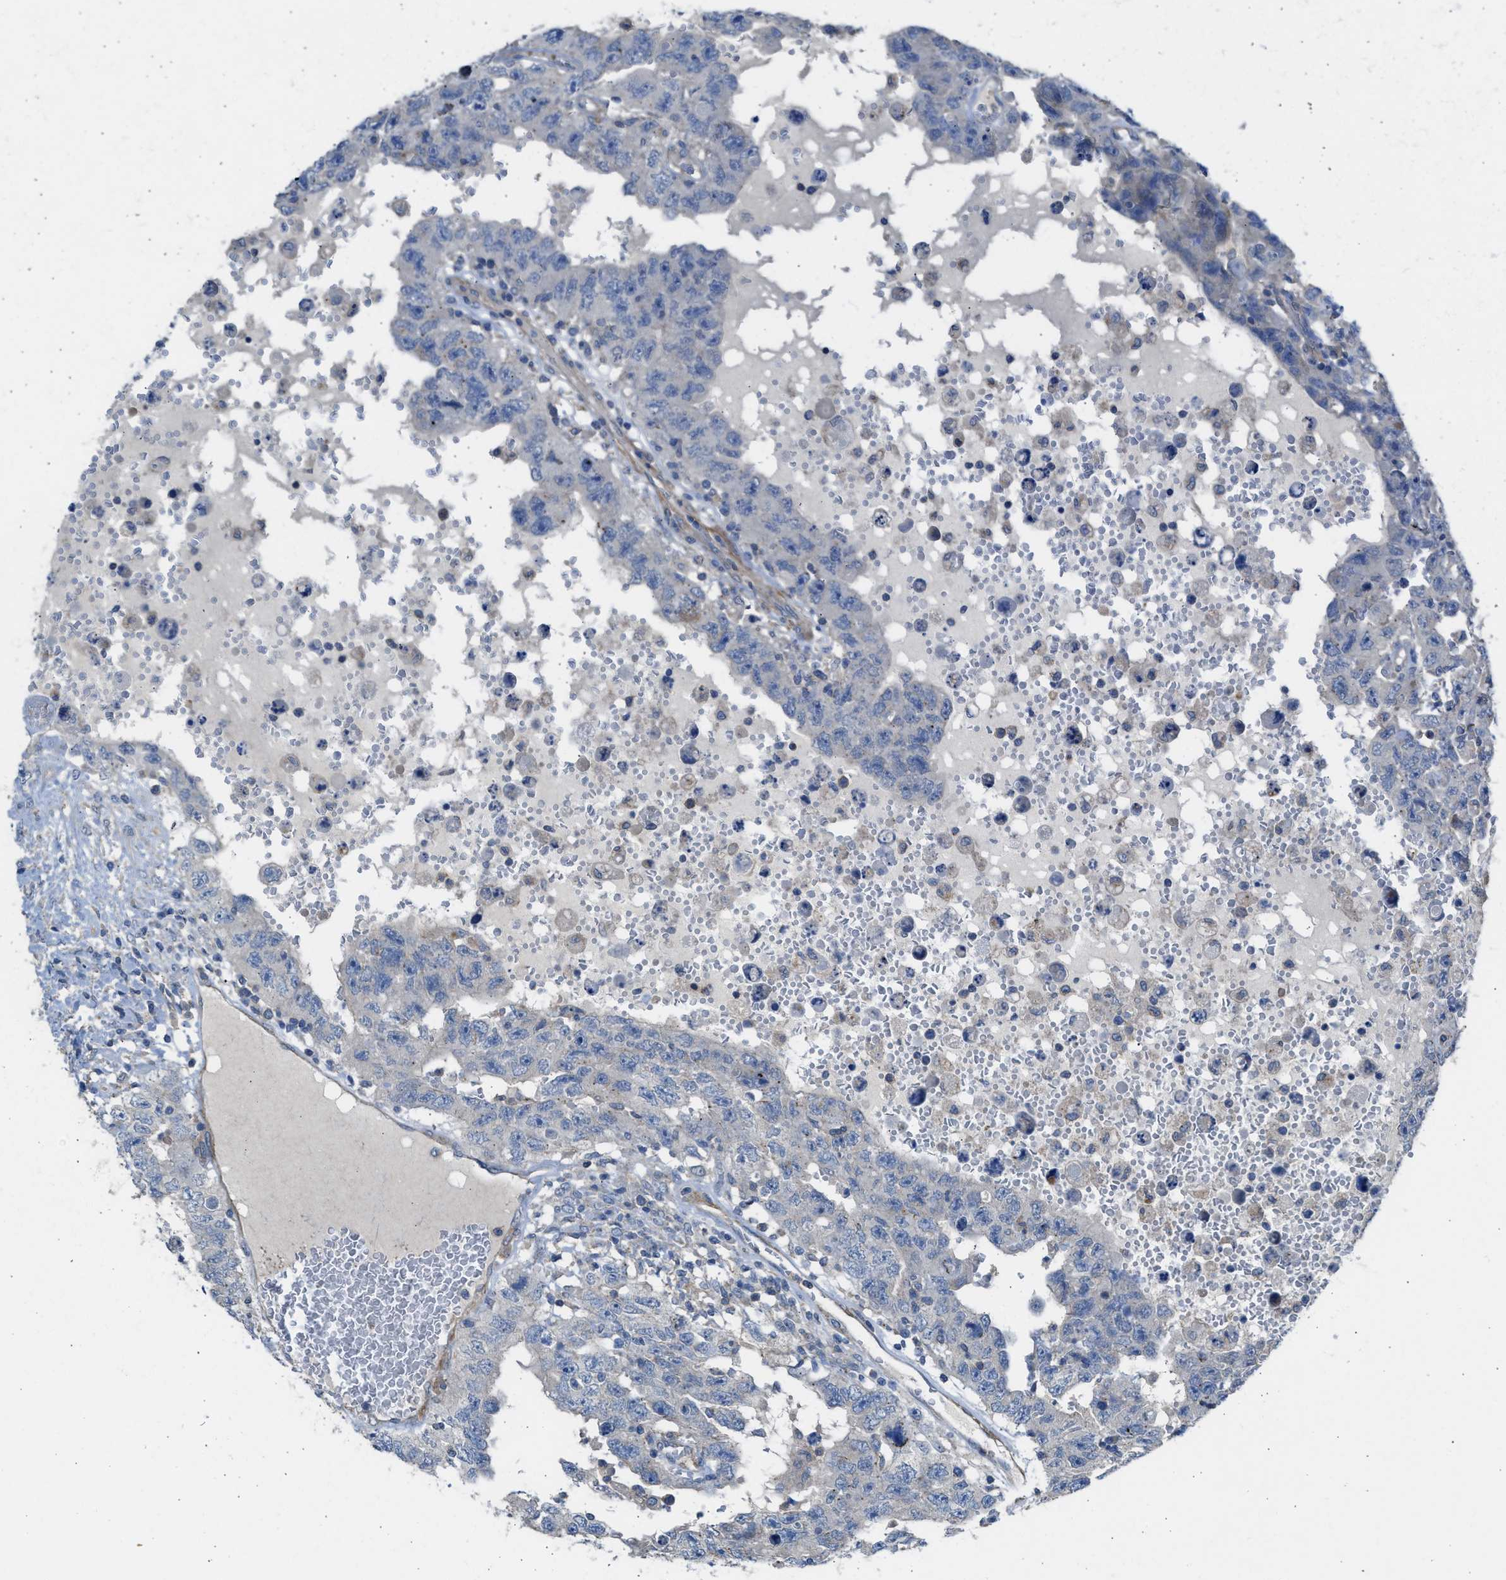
{"staining": {"intensity": "negative", "quantity": "none", "location": "none"}, "tissue": "testis cancer", "cell_type": "Tumor cells", "image_type": "cancer", "snomed": [{"axis": "morphology", "description": "Carcinoma, Embryonal, NOS"}, {"axis": "topography", "description": "Testis"}], "caption": "An image of human testis cancer (embryonal carcinoma) is negative for staining in tumor cells.", "gene": "PCNX3", "patient": {"sex": "male", "age": 26}}